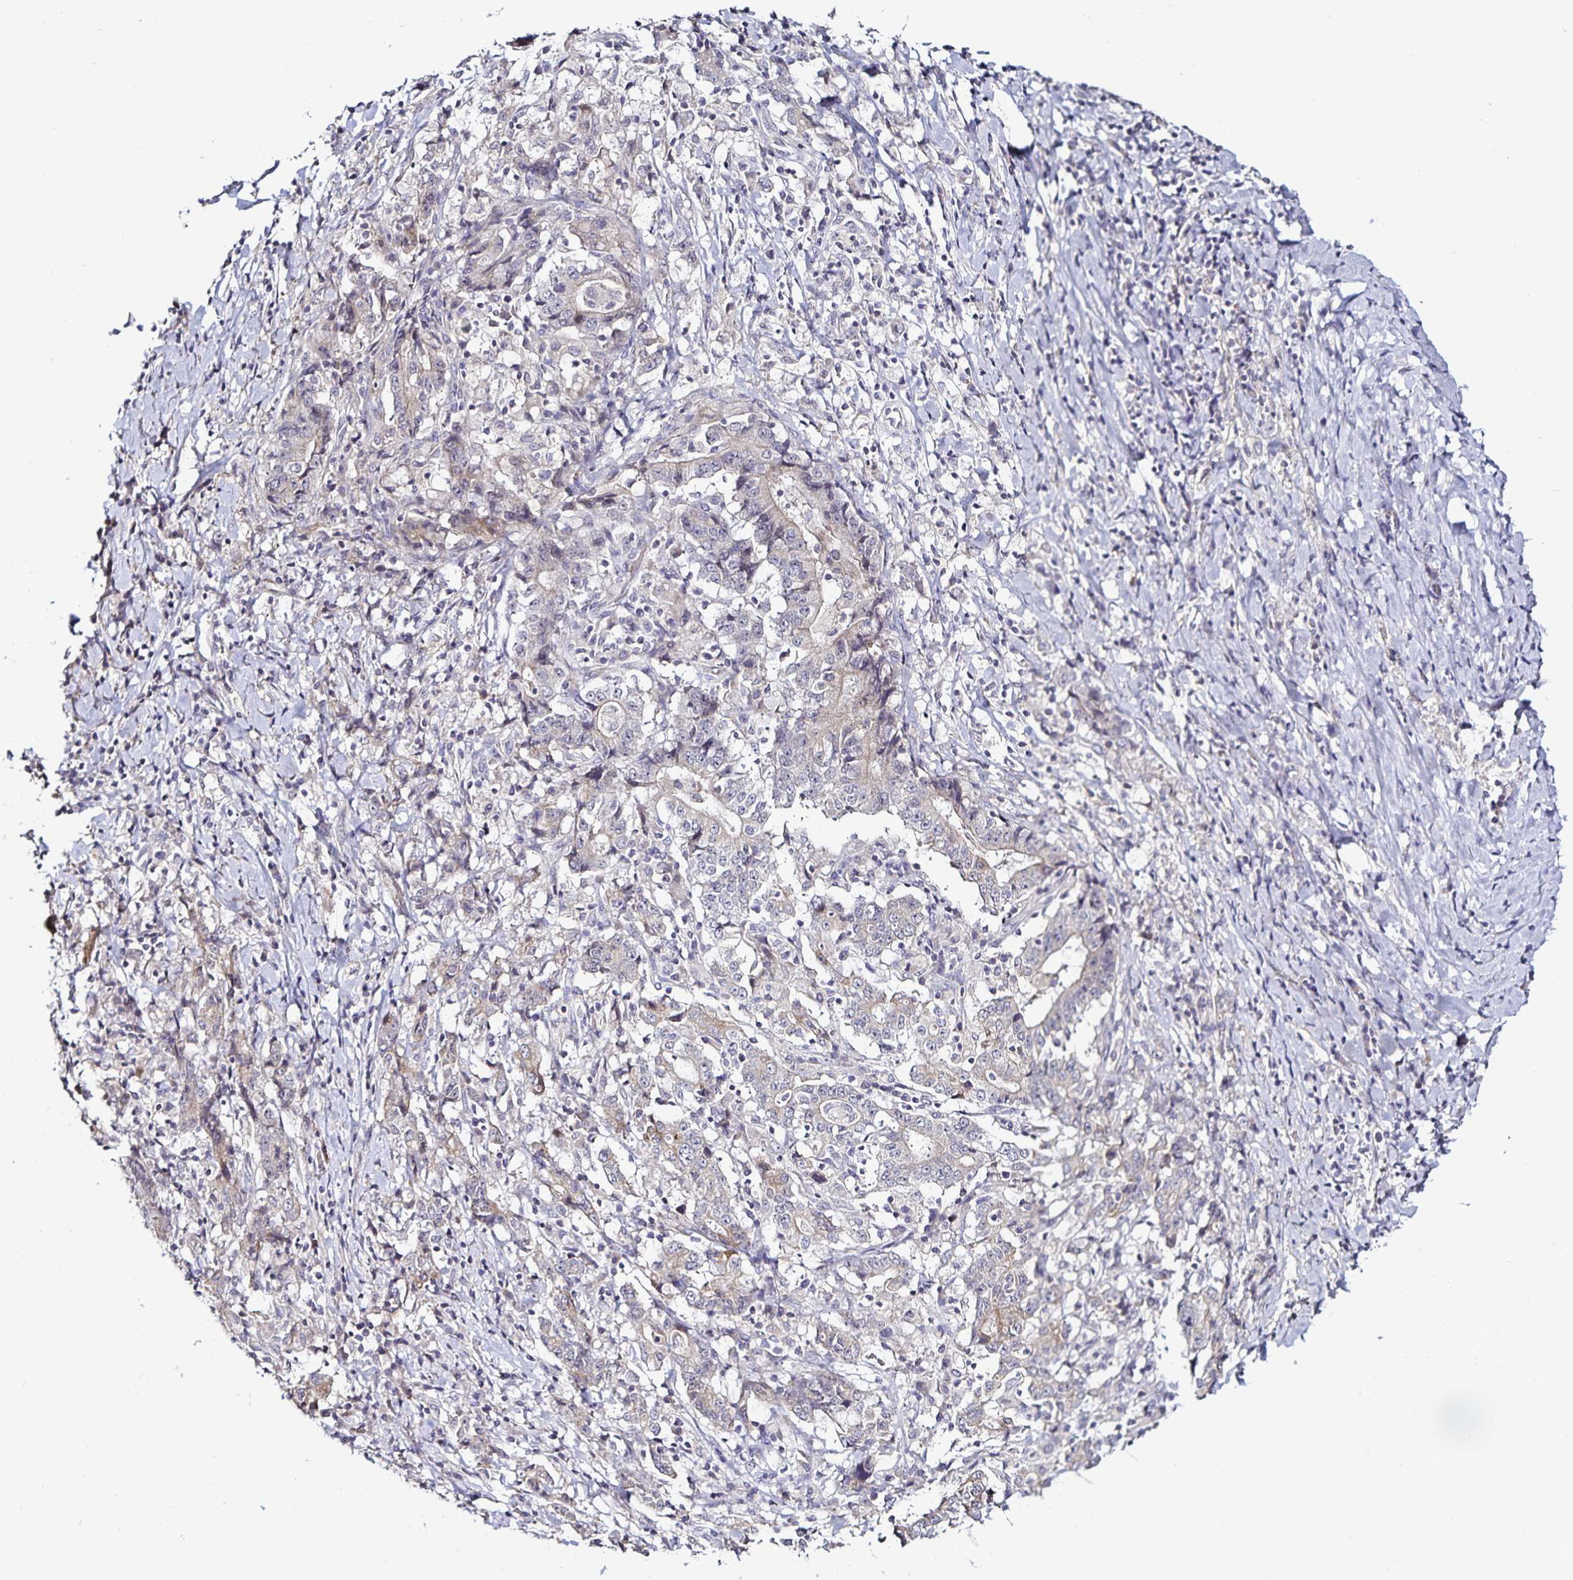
{"staining": {"intensity": "weak", "quantity": "25%-75%", "location": "cytoplasmic/membranous"}, "tissue": "stomach cancer", "cell_type": "Tumor cells", "image_type": "cancer", "snomed": [{"axis": "morphology", "description": "Normal tissue, NOS"}, {"axis": "morphology", "description": "Adenocarcinoma, NOS"}, {"axis": "topography", "description": "Stomach, upper"}, {"axis": "topography", "description": "Stomach"}], "caption": "Immunohistochemistry (IHC) photomicrograph of adenocarcinoma (stomach) stained for a protein (brown), which demonstrates low levels of weak cytoplasmic/membranous staining in approximately 25%-75% of tumor cells.", "gene": "ACSL5", "patient": {"sex": "male", "age": 59}}